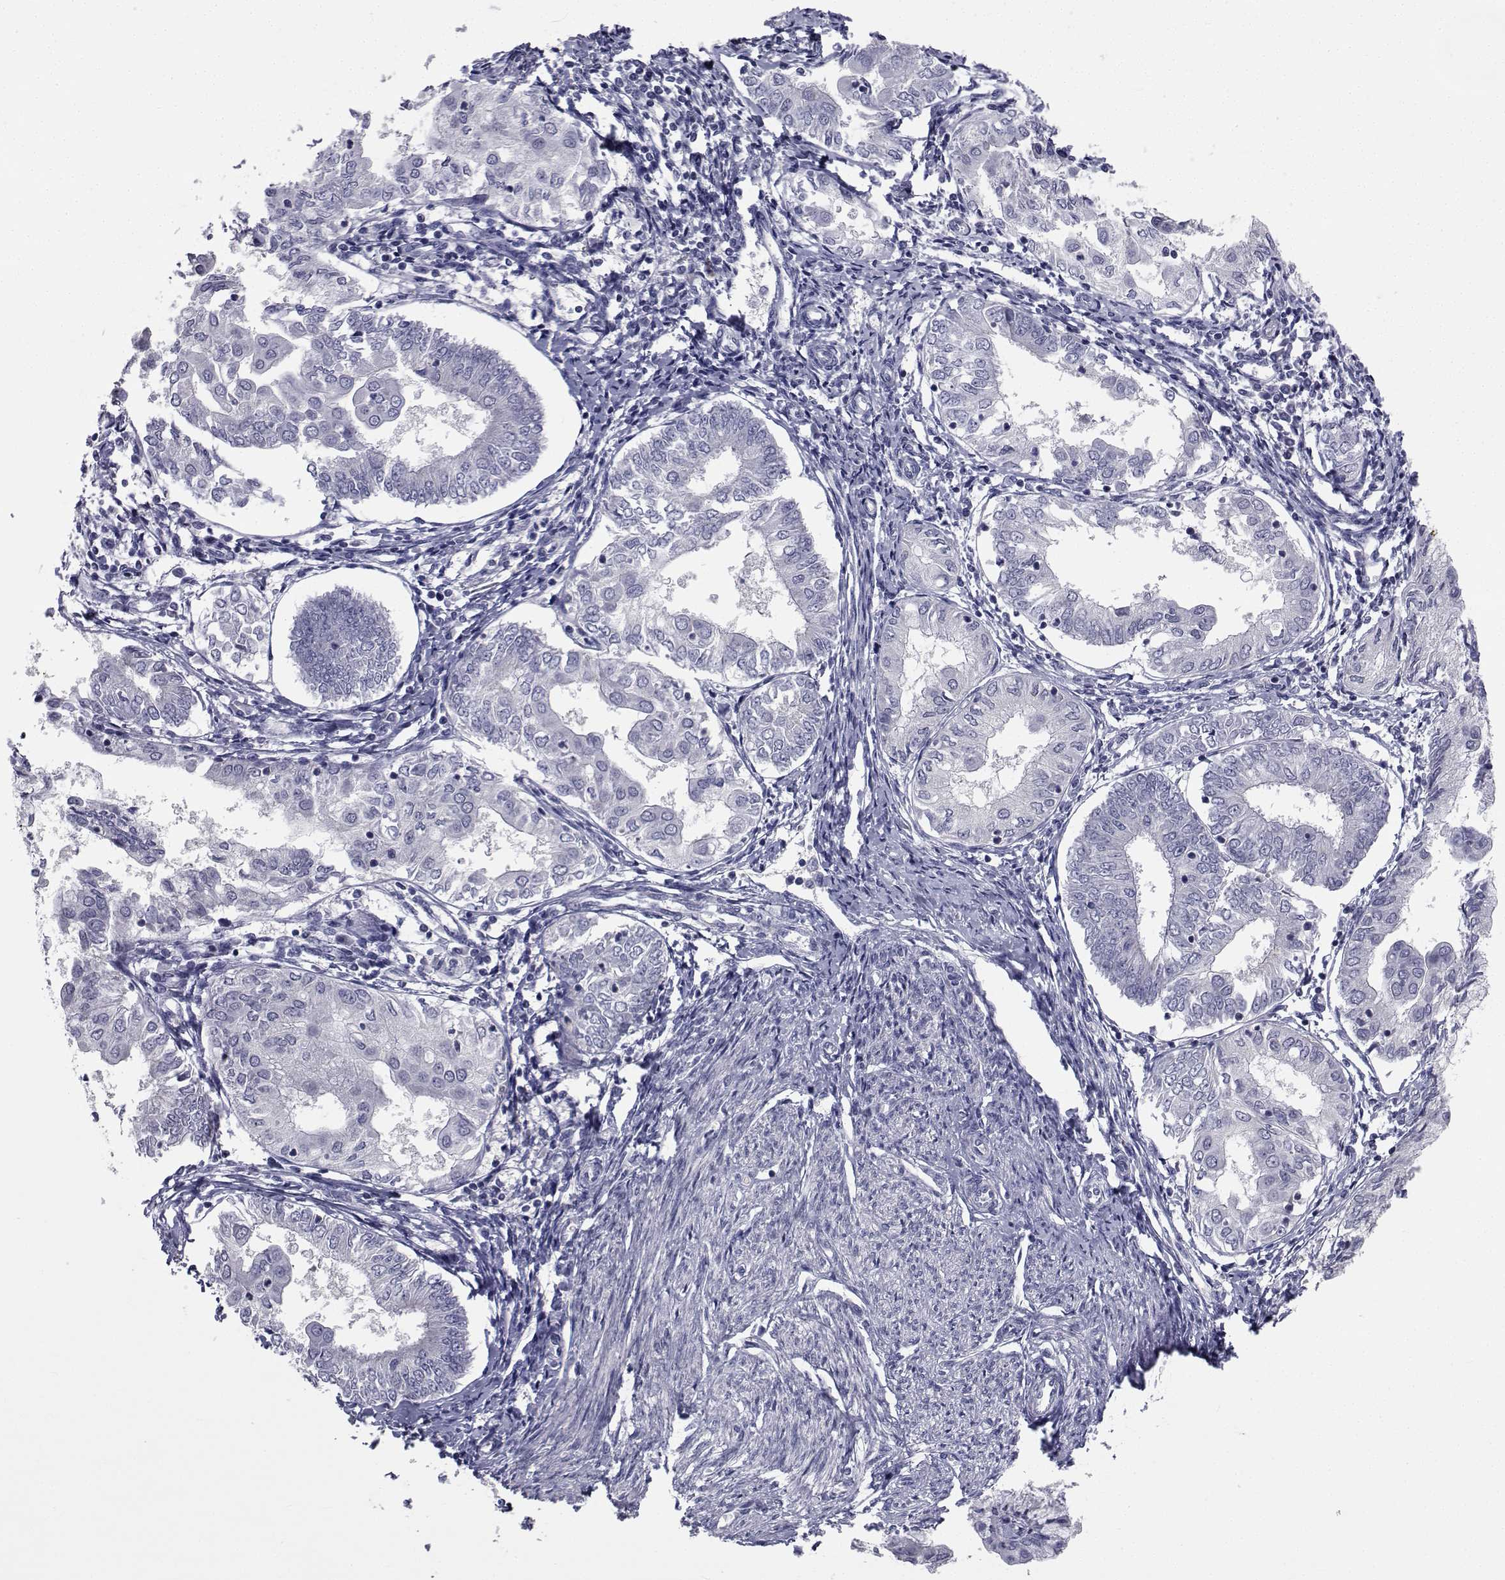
{"staining": {"intensity": "negative", "quantity": "none", "location": "none"}, "tissue": "endometrial cancer", "cell_type": "Tumor cells", "image_type": "cancer", "snomed": [{"axis": "morphology", "description": "Adenocarcinoma, NOS"}, {"axis": "topography", "description": "Endometrium"}], "caption": "Immunohistochemistry (IHC) of human adenocarcinoma (endometrial) reveals no positivity in tumor cells.", "gene": "CHRNA1", "patient": {"sex": "female", "age": 68}}